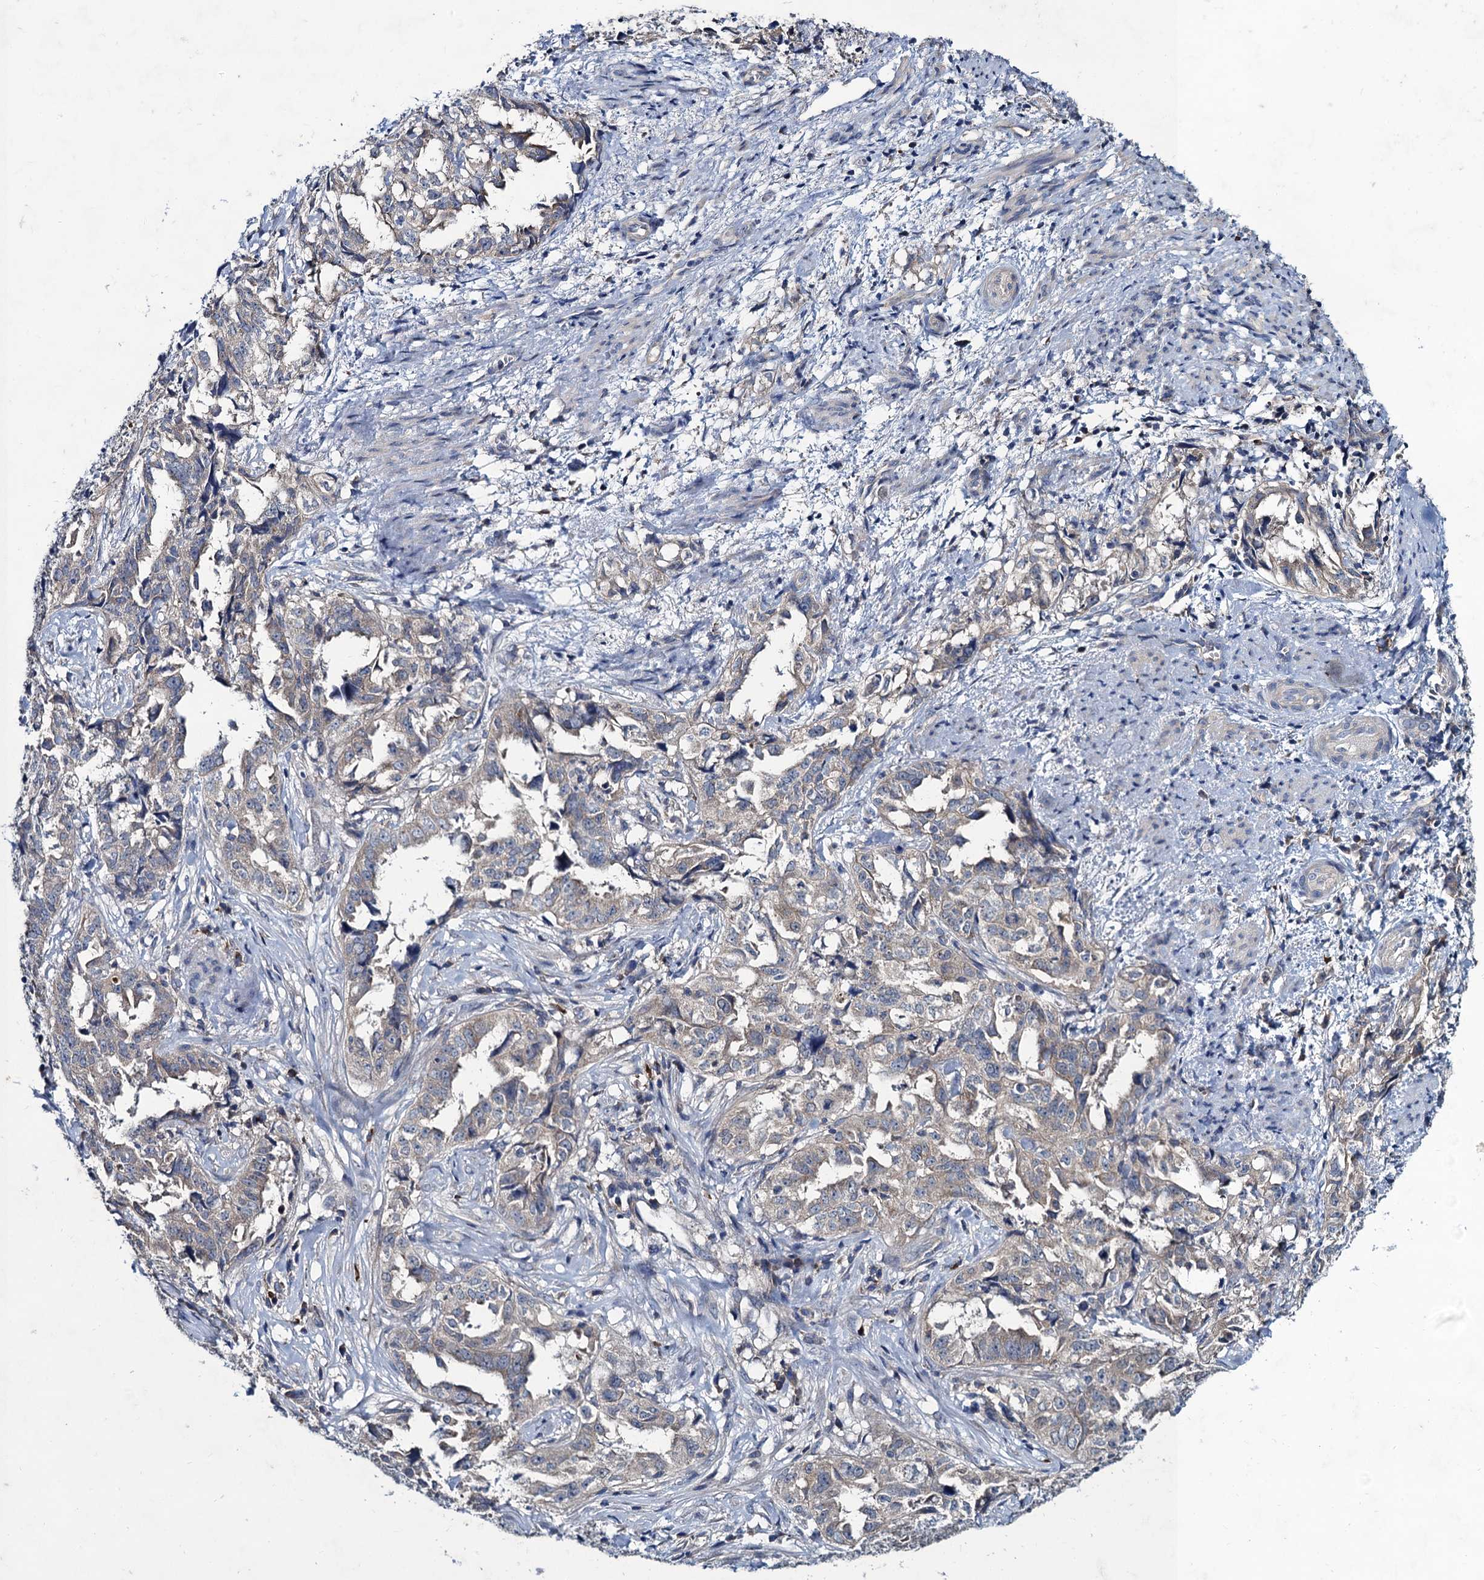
{"staining": {"intensity": "negative", "quantity": "none", "location": "none"}, "tissue": "endometrial cancer", "cell_type": "Tumor cells", "image_type": "cancer", "snomed": [{"axis": "morphology", "description": "Adenocarcinoma, NOS"}, {"axis": "topography", "description": "Endometrium"}], "caption": "There is no significant positivity in tumor cells of endometrial cancer (adenocarcinoma).", "gene": "SNAP29", "patient": {"sex": "female", "age": 65}}